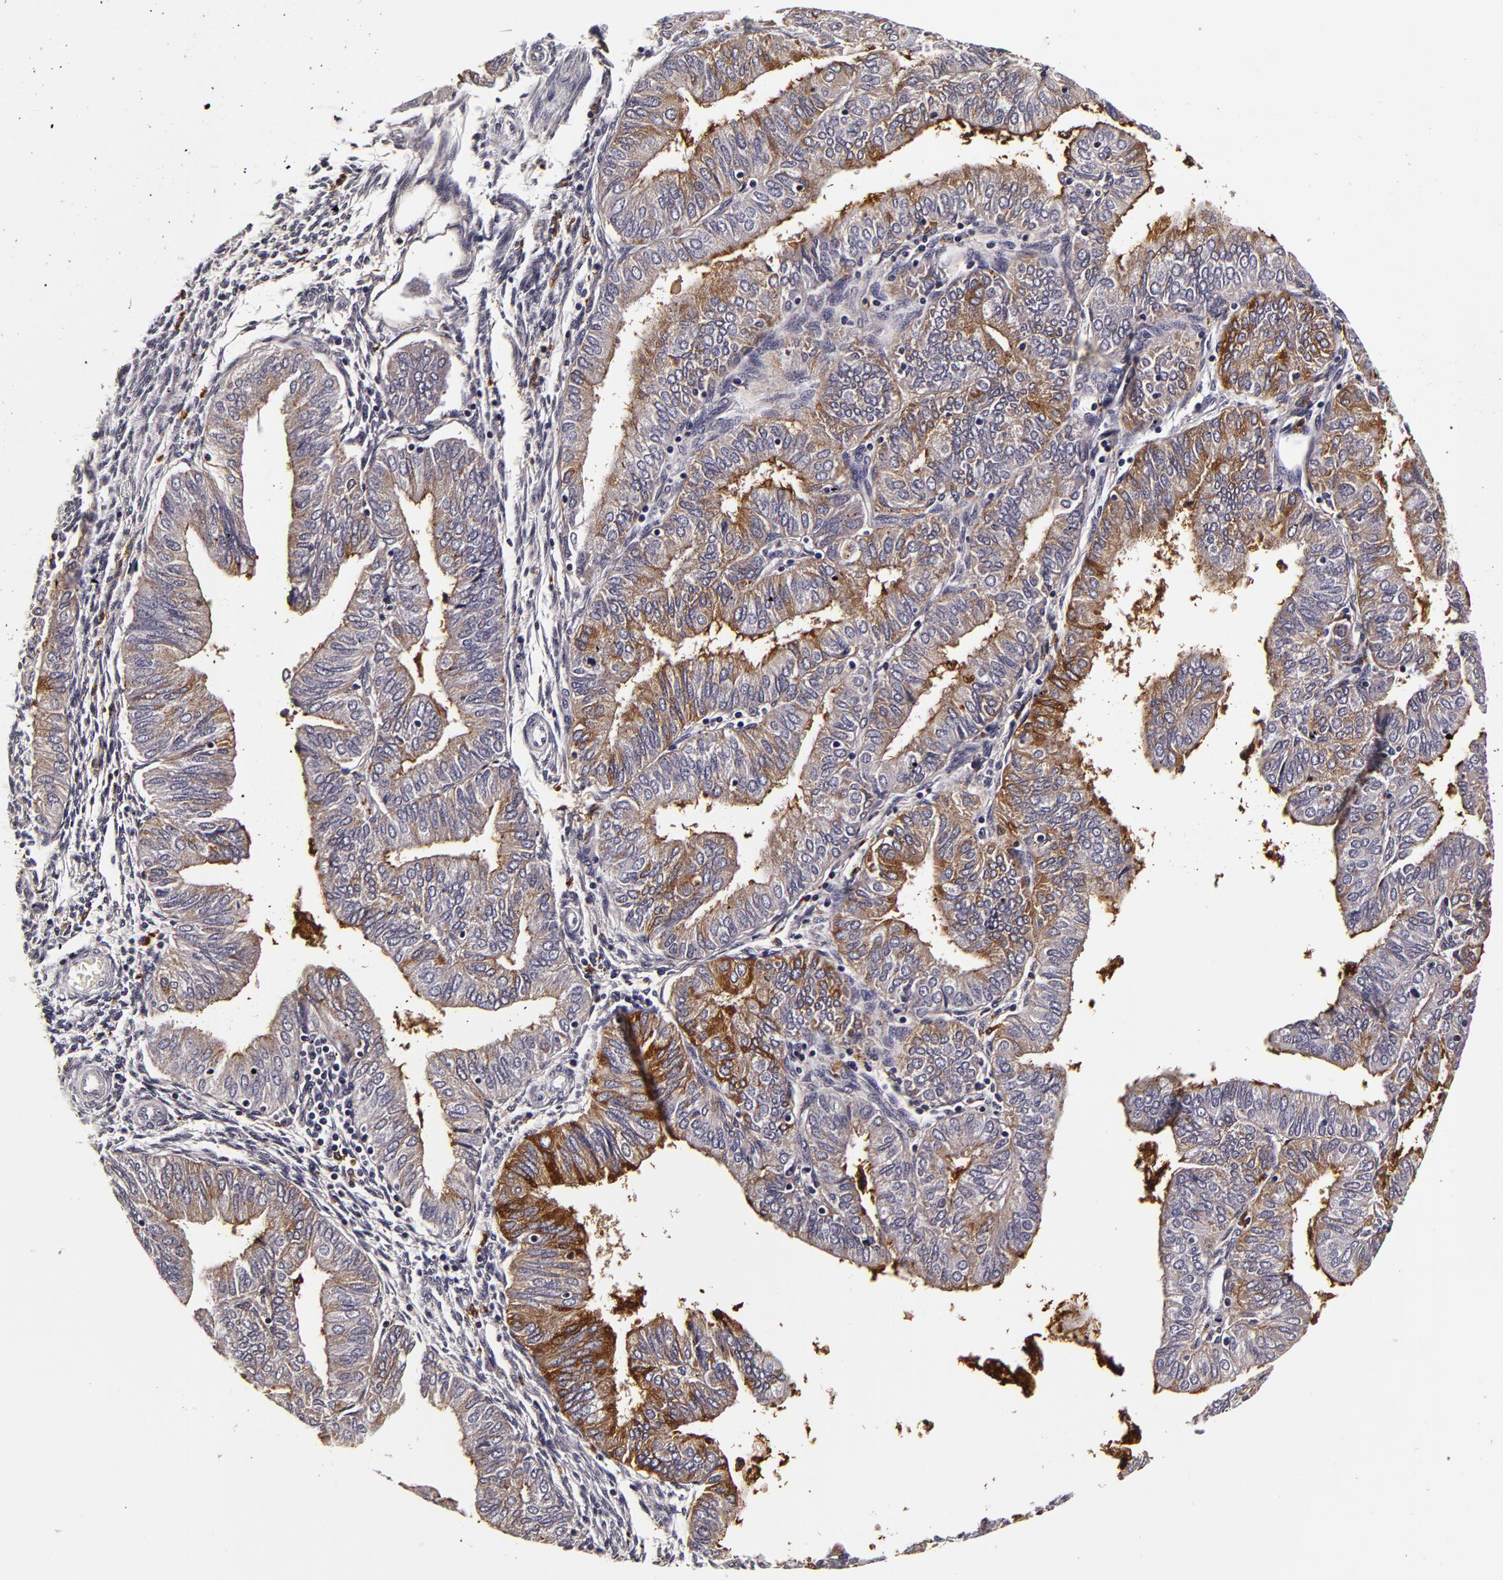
{"staining": {"intensity": "moderate", "quantity": "<25%", "location": "cytoplasmic/membranous"}, "tissue": "endometrial cancer", "cell_type": "Tumor cells", "image_type": "cancer", "snomed": [{"axis": "morphology", "description": "Adenocarcinoma, NOS"}, {"axis": "topography", "description": "Endometrium"}], "caption": "The immunohistochemical stain highlights moderate cytoplasmic/membranous positivity in tumor cells of adenocarcinoma (endometrial) tissue. (DAB (3,3'-diaminobenzidine) IHC with brightfield microscopy, high magnification).", "gene": "LGALS3BP", "patient": {"sex": "female", "age": 51}}